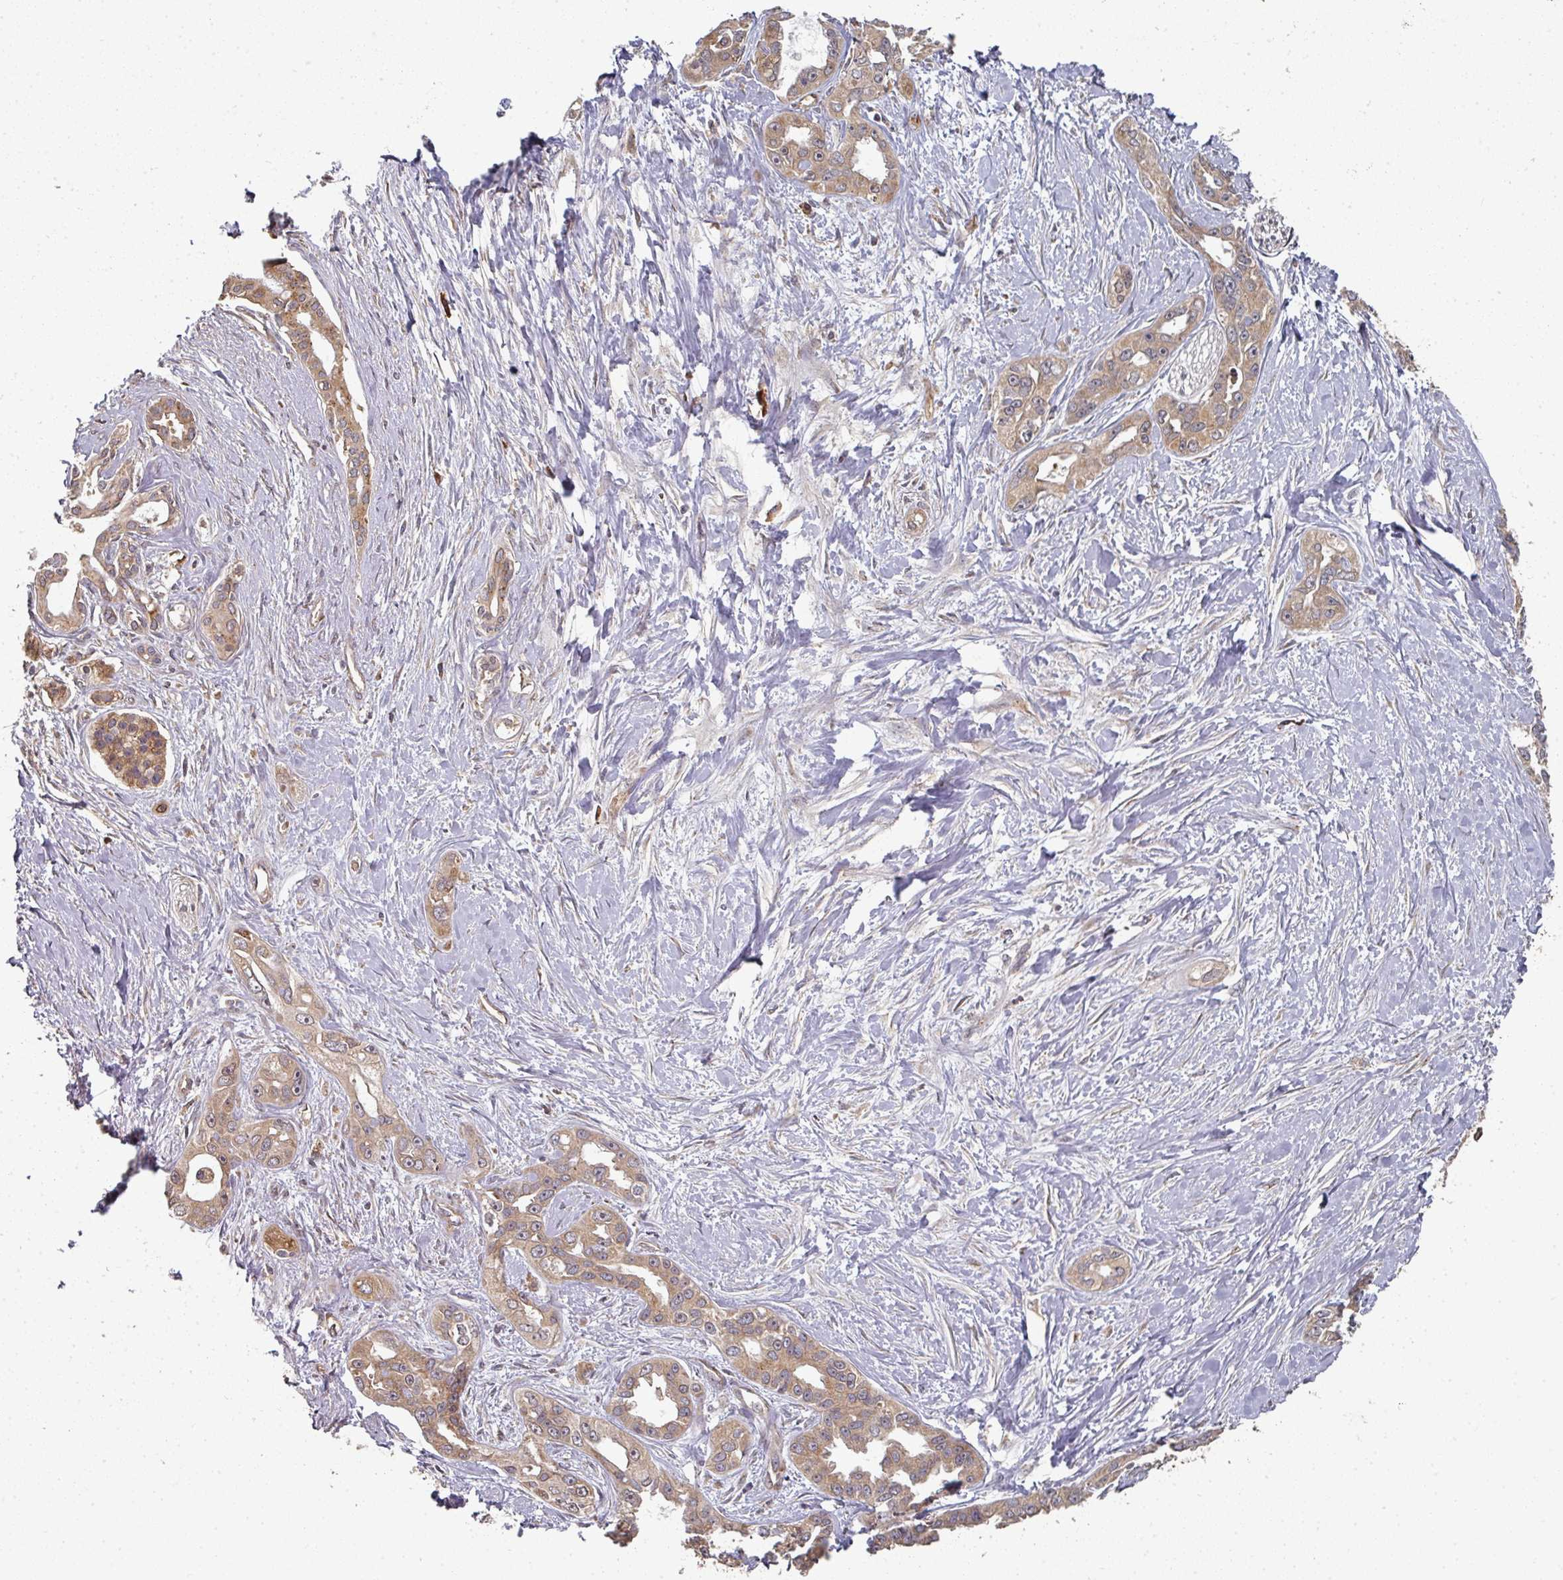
{"staining": {"intensity": "moderate", "quantity": ">75%", "location": "cytoplasmic/membranous"}, "tissue": "pancreatic cancer", "cell_type": "Tumor cells", "image_type": "cancer", "snomed": [{"axis": "morphology", "description": "Adenocarcinoma, NOS"}, {"axis": "topography", "description": "Pancreas"}], "caption": "Immunohistochemical staining of pancreatic cancer (adenocarcinoma) reveals medium levels of moderate cytoplasmic/membranous expression in about >75% of tumor cells.", "gene": "EDEM2", "patient": {"sex": "female", "age": 50}}